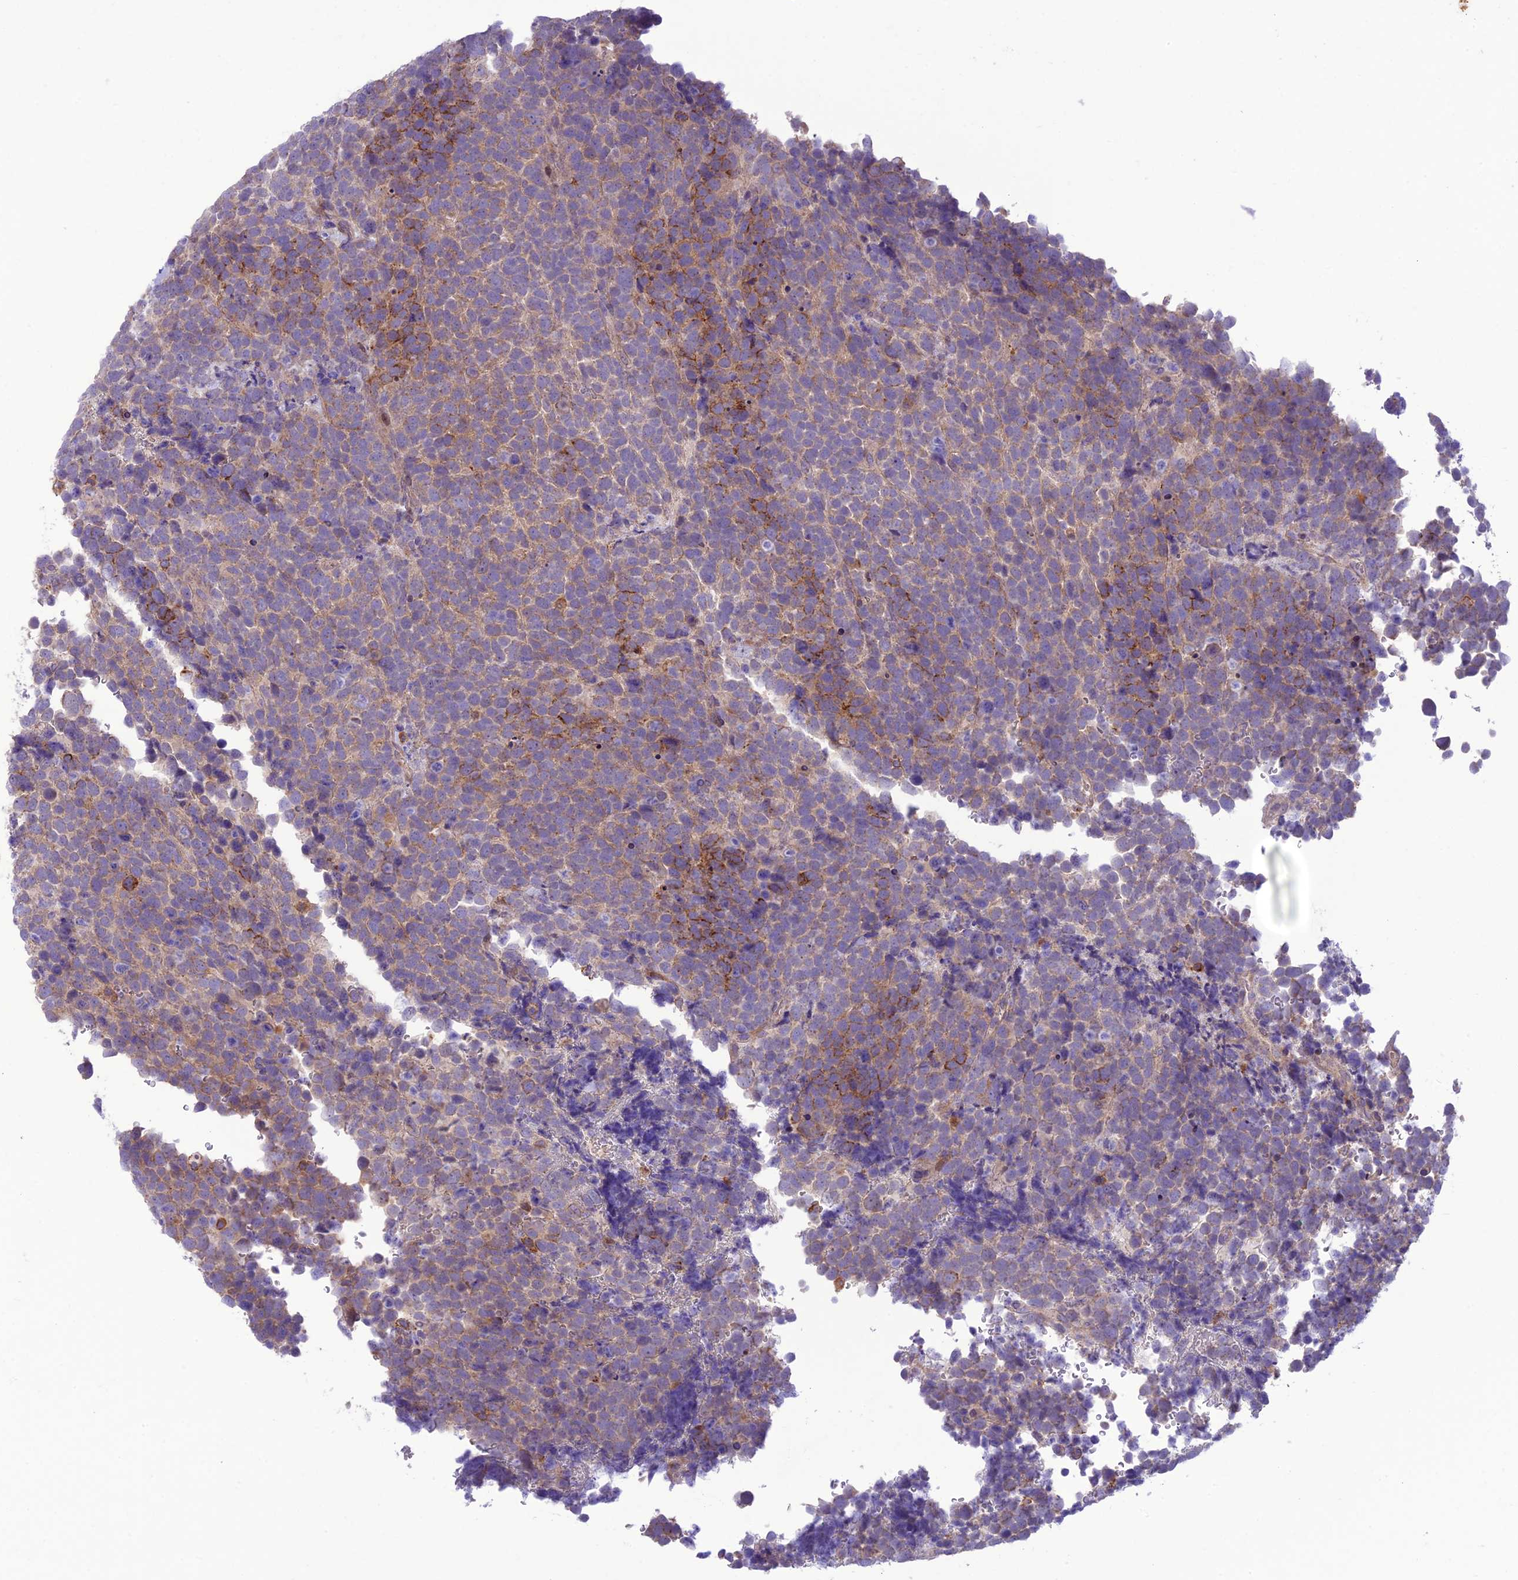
{"staining": {"intensity": "weak", "quantity": "25%-75%", "location": "cytoplasmic/membranous"}, "tissue": "urothelial cancer", "cell_type": "Tumor cells", "image_type": "cancer", "snomed": [{"axis": "morphology", "description": "Urothelial carcinoma, High grade"}, {"axis": "topography", "description": "Urinary bladder"}], "caption": "Protein expression by immunohistochemistry (IHC) demonstrates weak cytoplasmic/membranous expression in approximately 25%-75% of tumor cells in urothelial carcinoma (high-grade).", "gene": "JMY", "patient": {"sex": "female", "age": 82}}